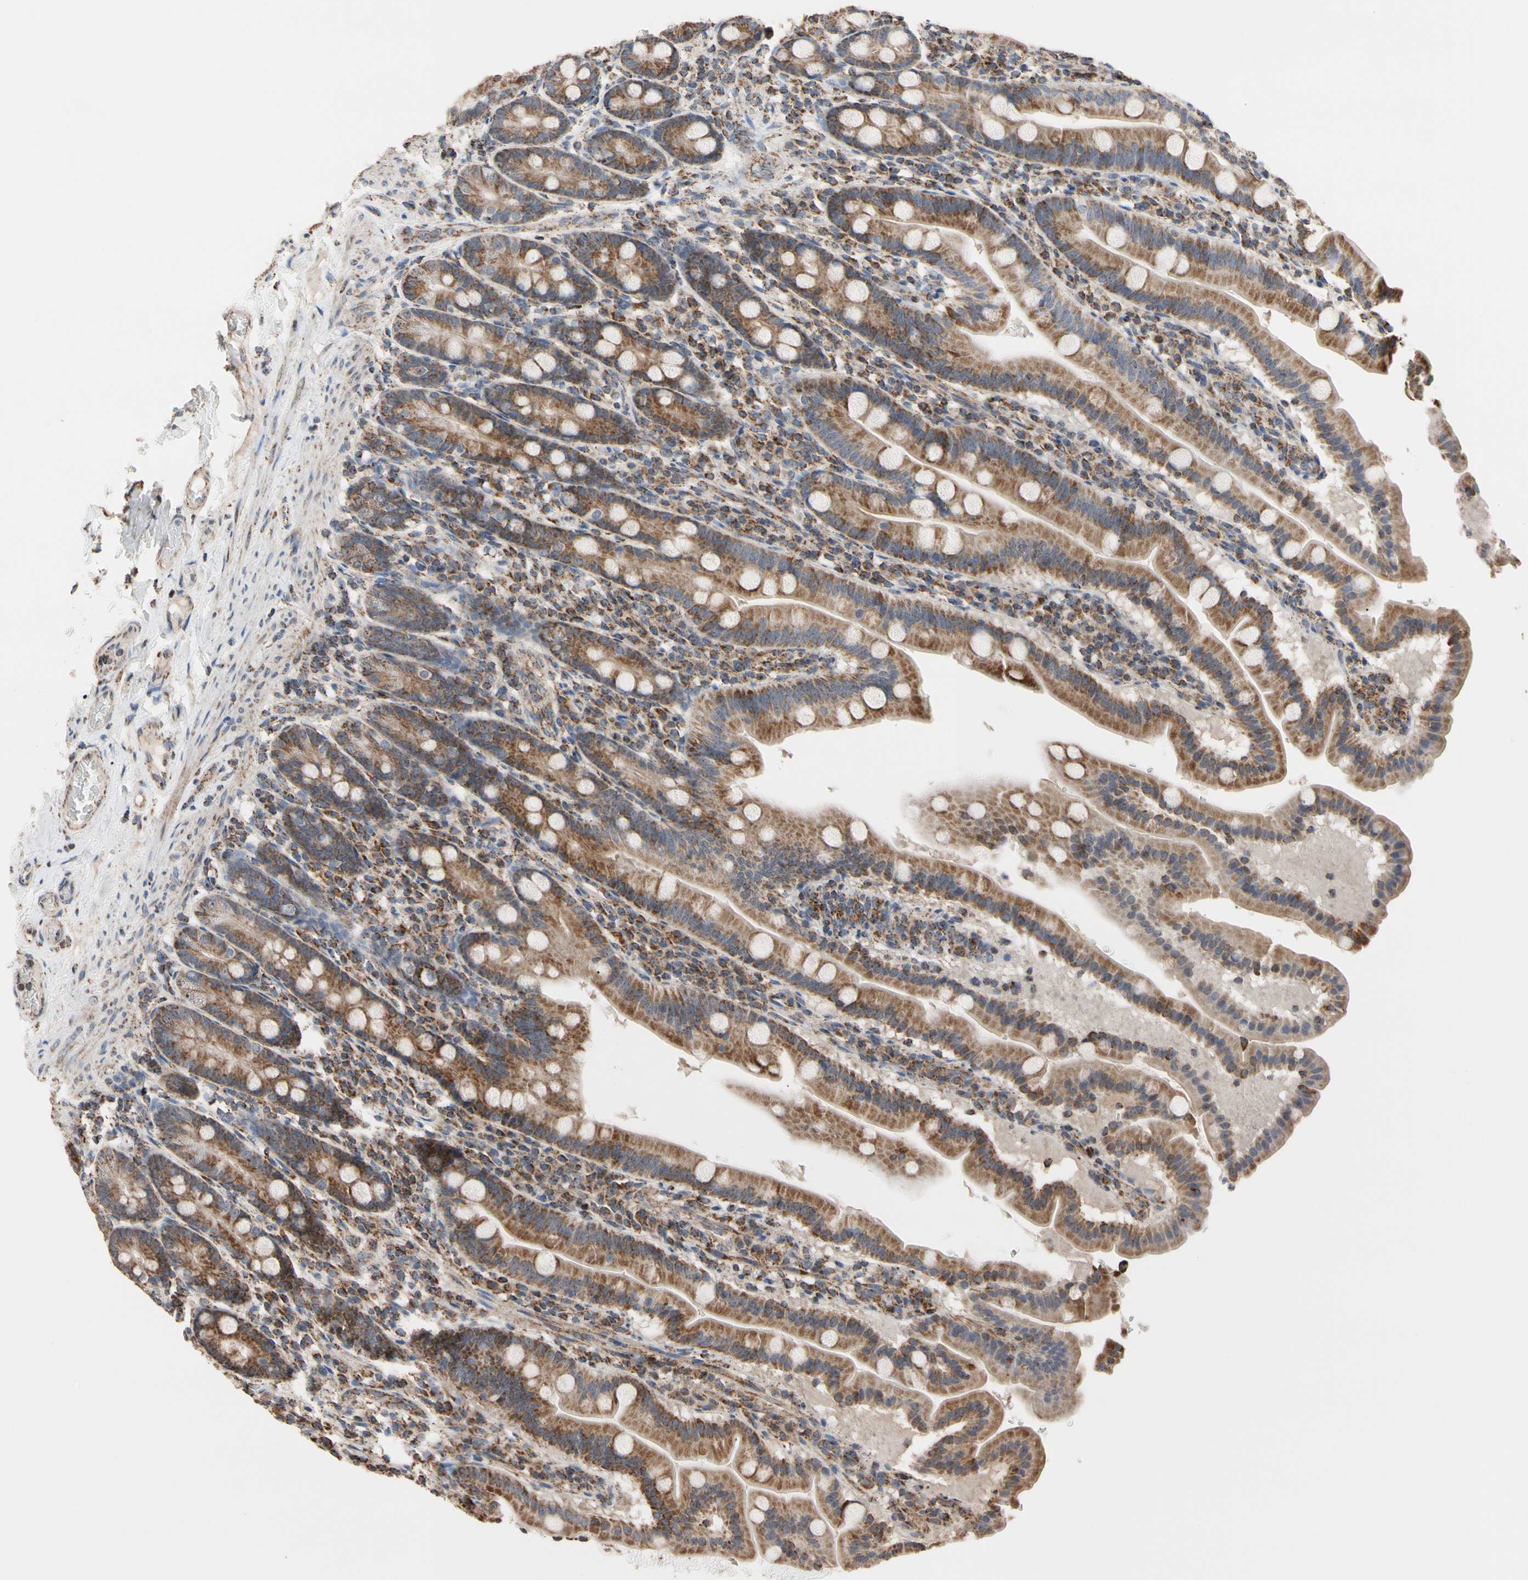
{"staining": {"intensity": "strong", "quantity": ">75%", "location": "cytoplasmic/membranous"}, "tissue": "duodenum", "cell_type": "Glandular cells", "image_type": "normal", "snomed": [{"axis": "morphology", "description": "Normal tissue, NOS"}, {"axis": "topography", "description": "Duodenum"}], "caption": "Immunohistochemical staining of unremarkable duodenum shows high levels of strong cytoplasmic/membranous positivity in about >75% of glandular cells. (Brightfield microscopy of DAB IHC at high magnification).", "gene": "FAM110B", "patient": {"sex": "male", "age": 50}}